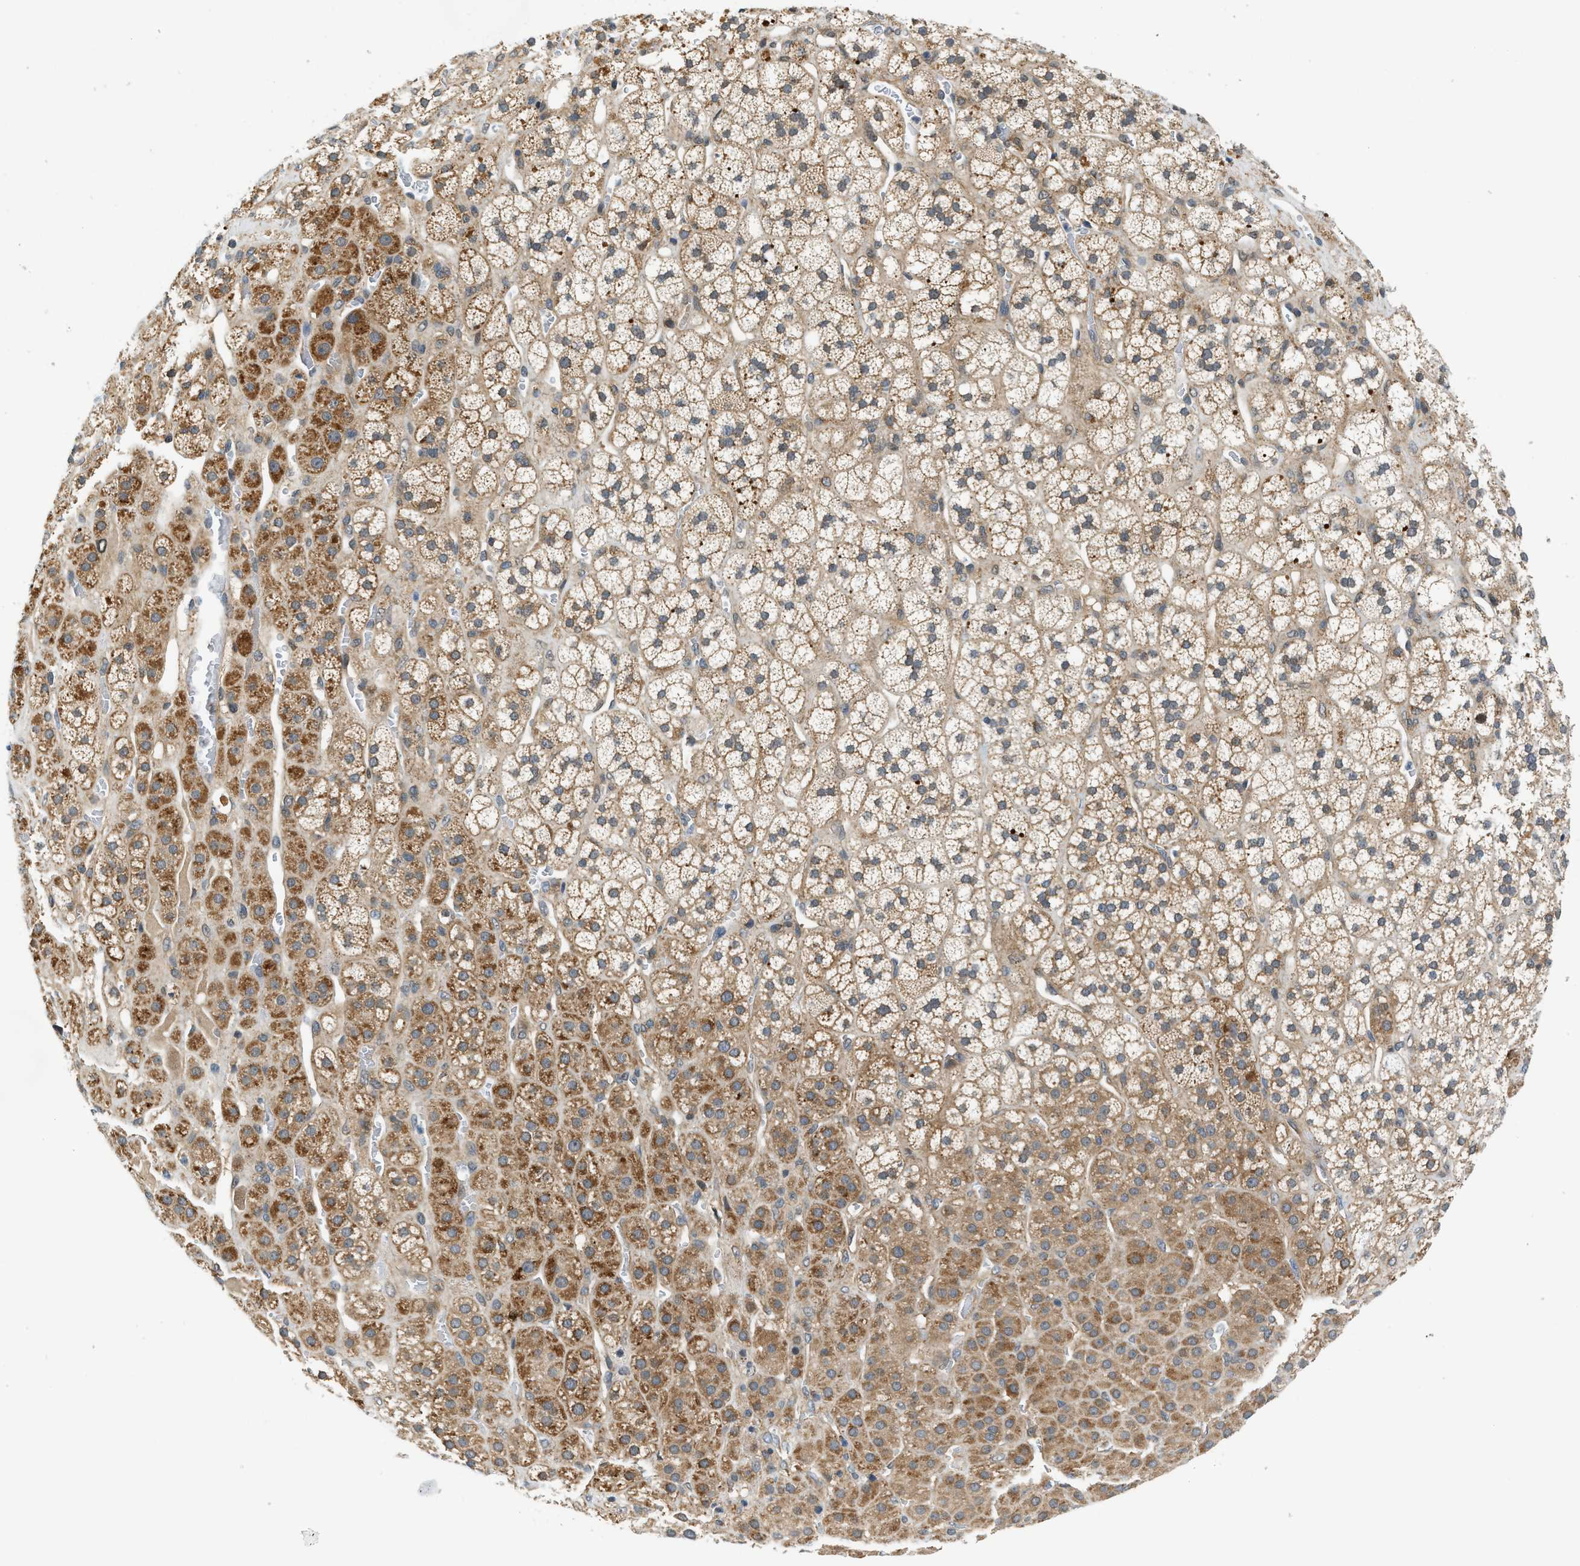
{"staining": {"intensity": "moderate", "quantity": ">75%", "location": "cytoplasmic/membranous"}, "tissue": "adrenal gland", "cell_type": "Glandular cells", "image_type": "normal", "snomed": [{"axis": "morphology", "description": "Normal tissue, NOS"}, {"axis": "topography", "description": "Adrenal gland"}], "caption": "Human adrenal gland stained for a protein (brown) demonstrates moderate cytoplasmic/membranous positive staining in about >75% of glandular cells.", "gene": "KCNK1", "patient": {"sex": "male", "age": 56}}